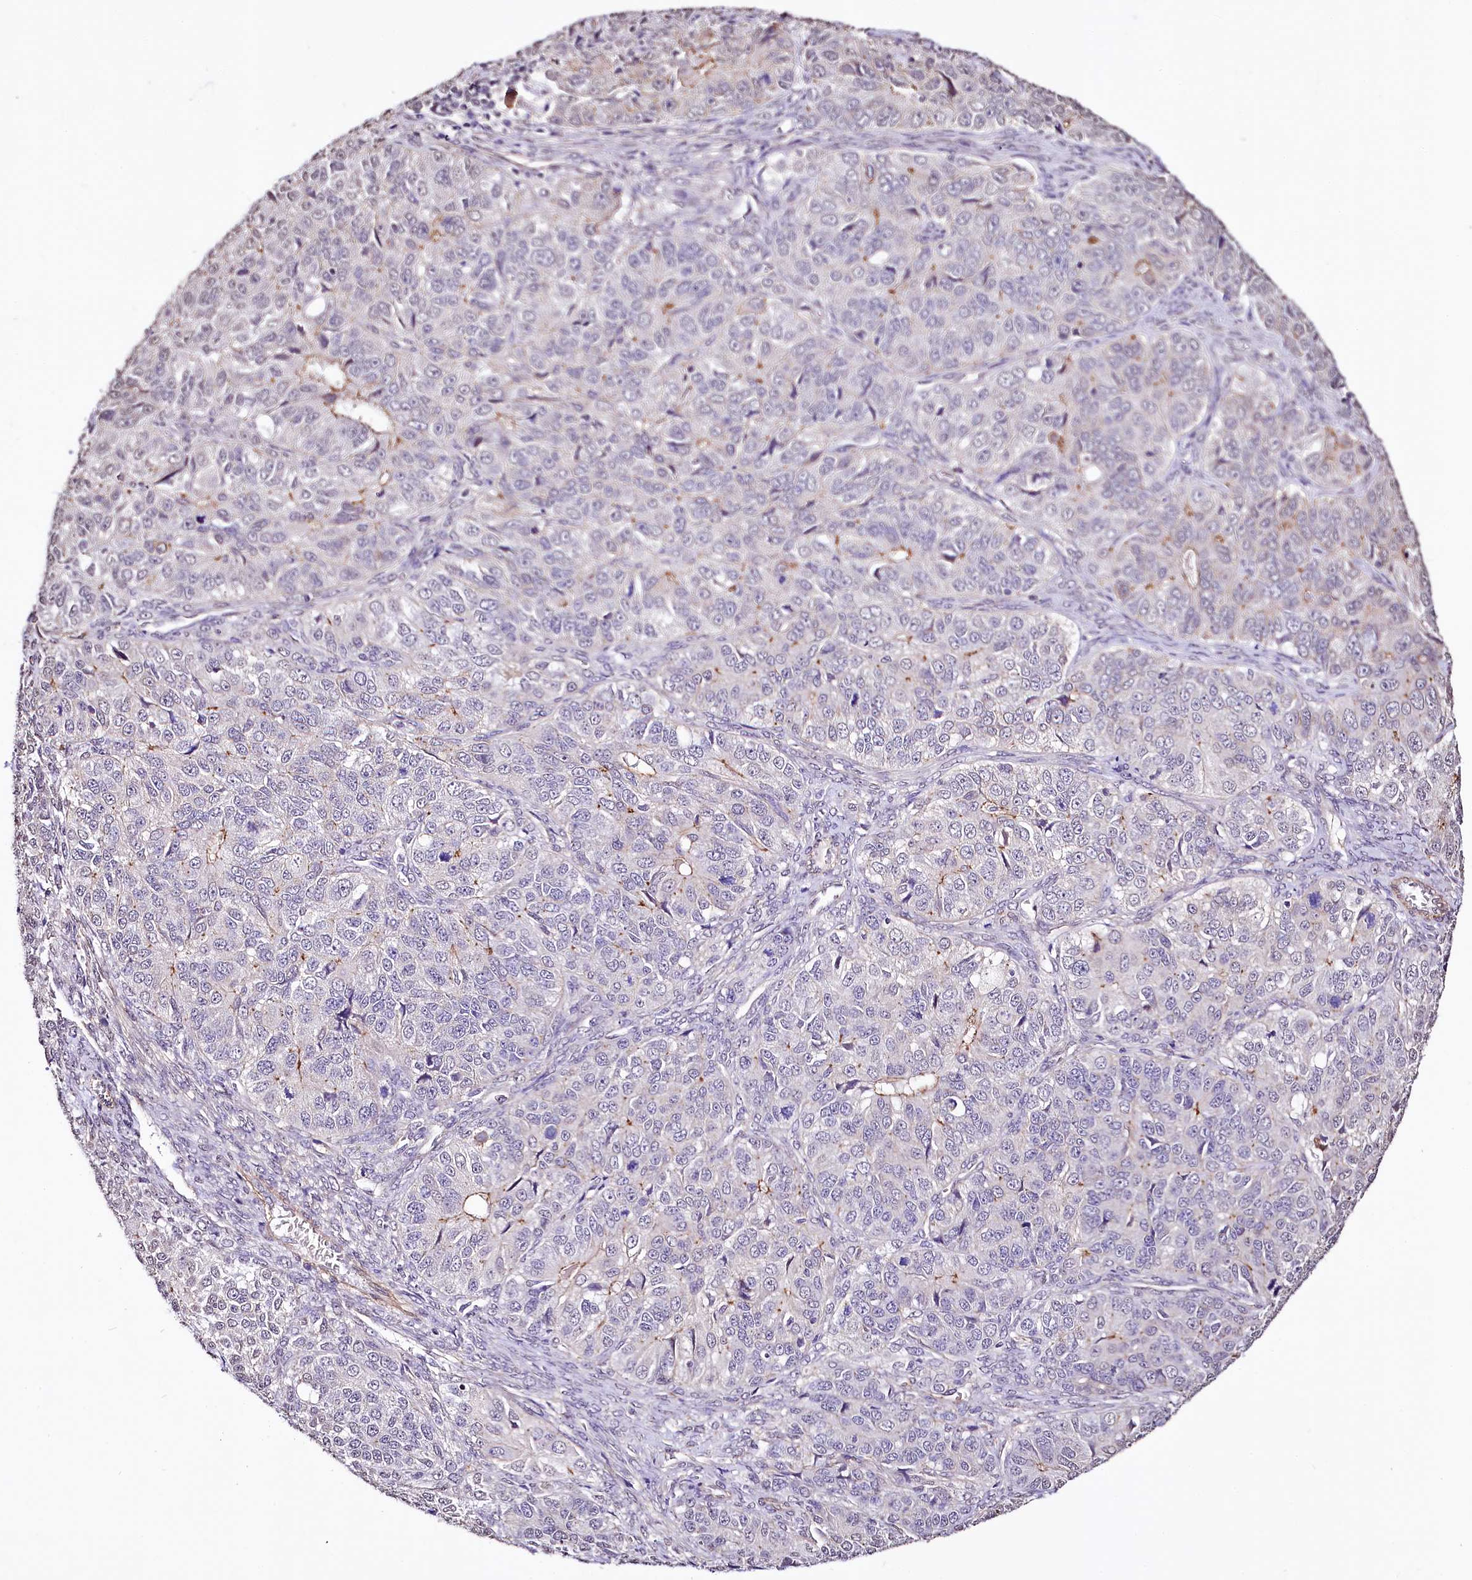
{"staining": {"intensity": "negative", "quantity": "none", "location": "none"}, "tissue": "ovarian cancer", "cell_type": "Tumor cells", "image_type": "cancer", "snomed": [{"axis": "morphology", "description": "Carcinoma, endometroid"}, {"axis": "topography", "description": "Ovary"}], "caption": "Tumor cells are negative for protein expression in human ovarian endometroid carcinoma.", "gene": "ST7", "patient": {"sex": "female", "age": 51}}